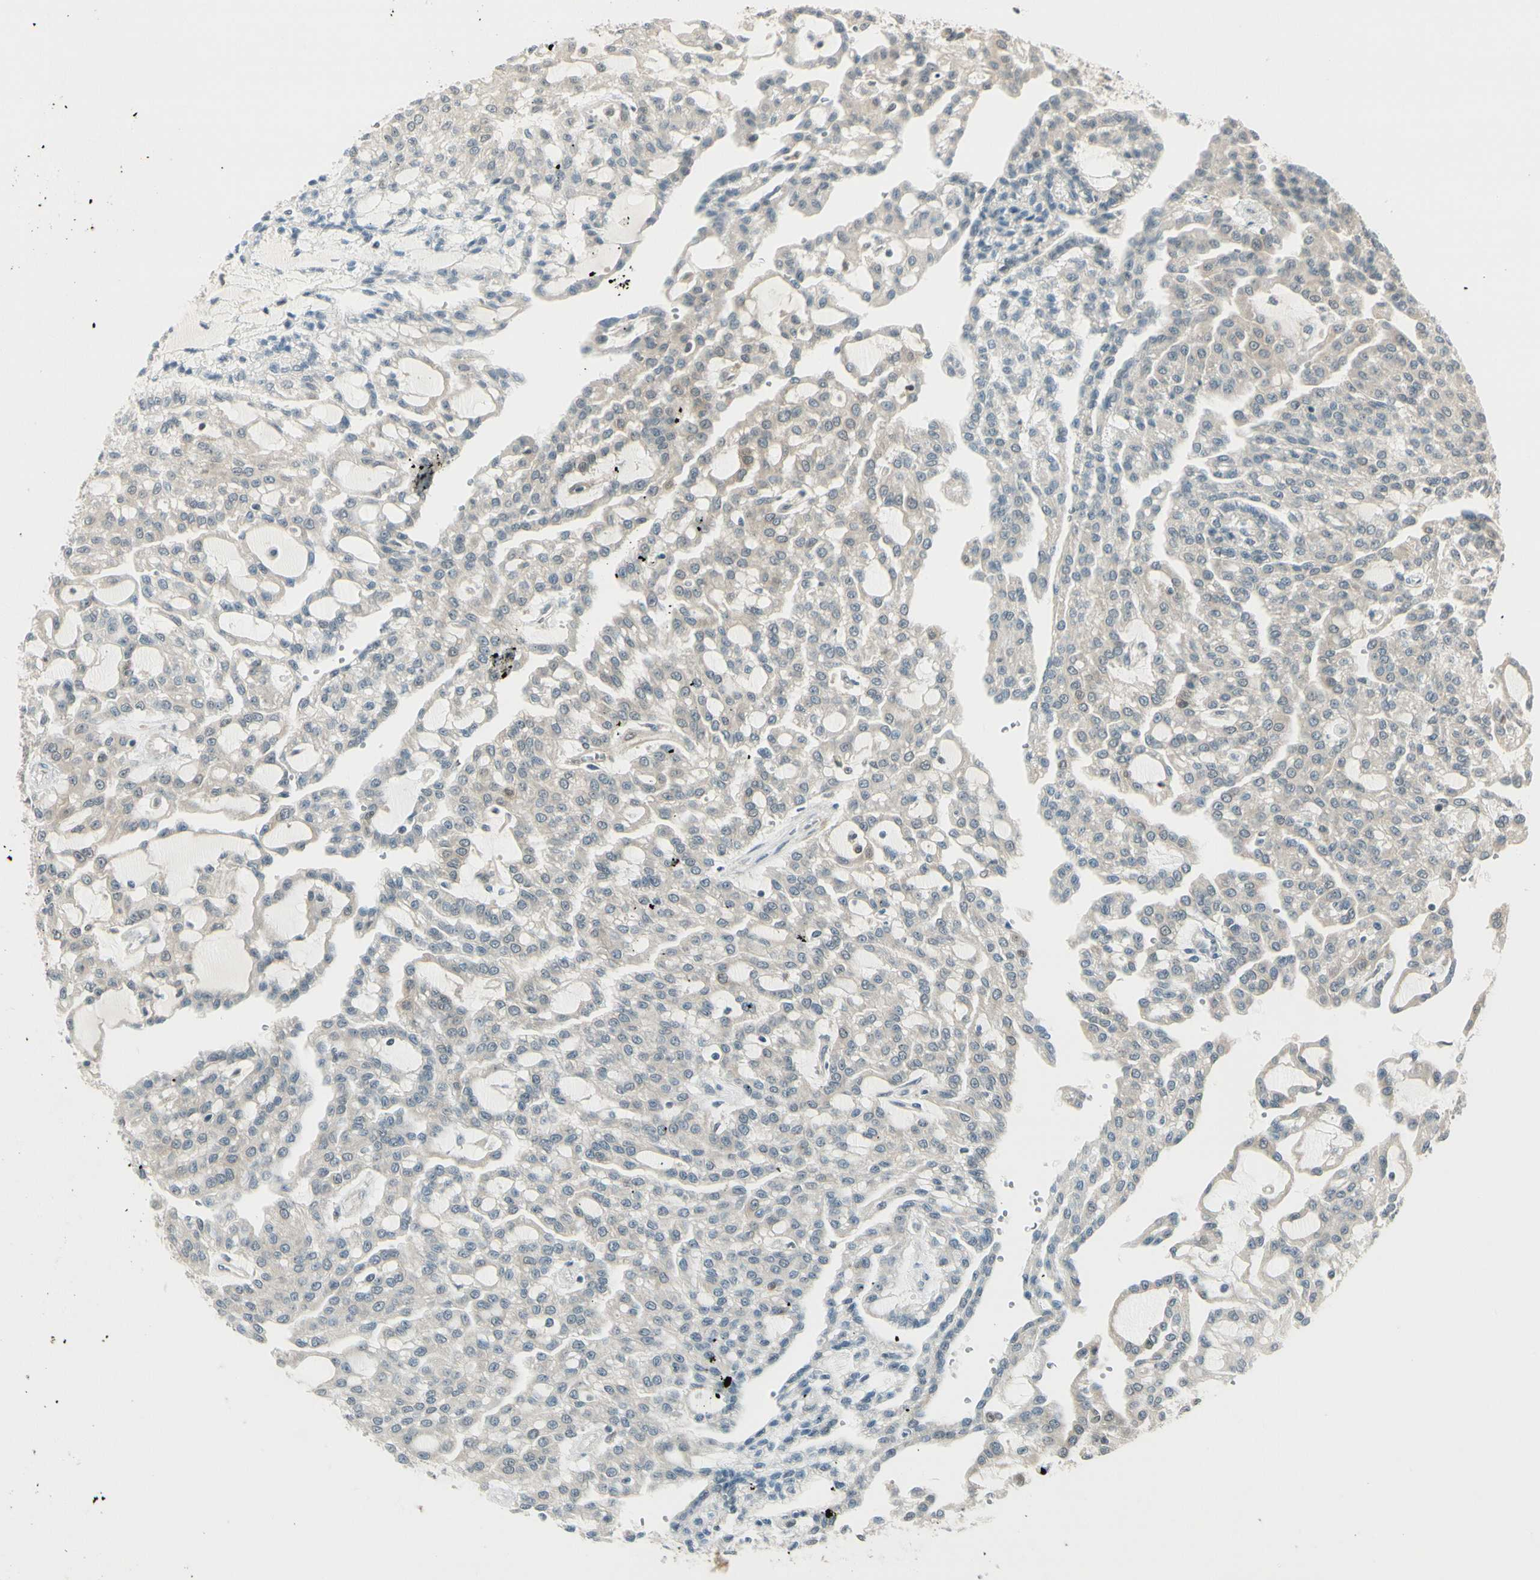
{"staining": {"intensity": "negative", "quantity": "none", "location": "none"}, "tissue": "renal cancer", "cell_type": "Tumor cells", "image_type": "cancer", "snomed": [{"axis": "morphology", "description": "Adenocarcinoma, NOS"}, {"axis": "topography", "description": "Kidney"}], "caption": "Human renal cancer stained for a protein using IHC exhibits no expression in tumor cells.", "gene": "IPO5", "patient": {"sex": "male", "age": 63}}